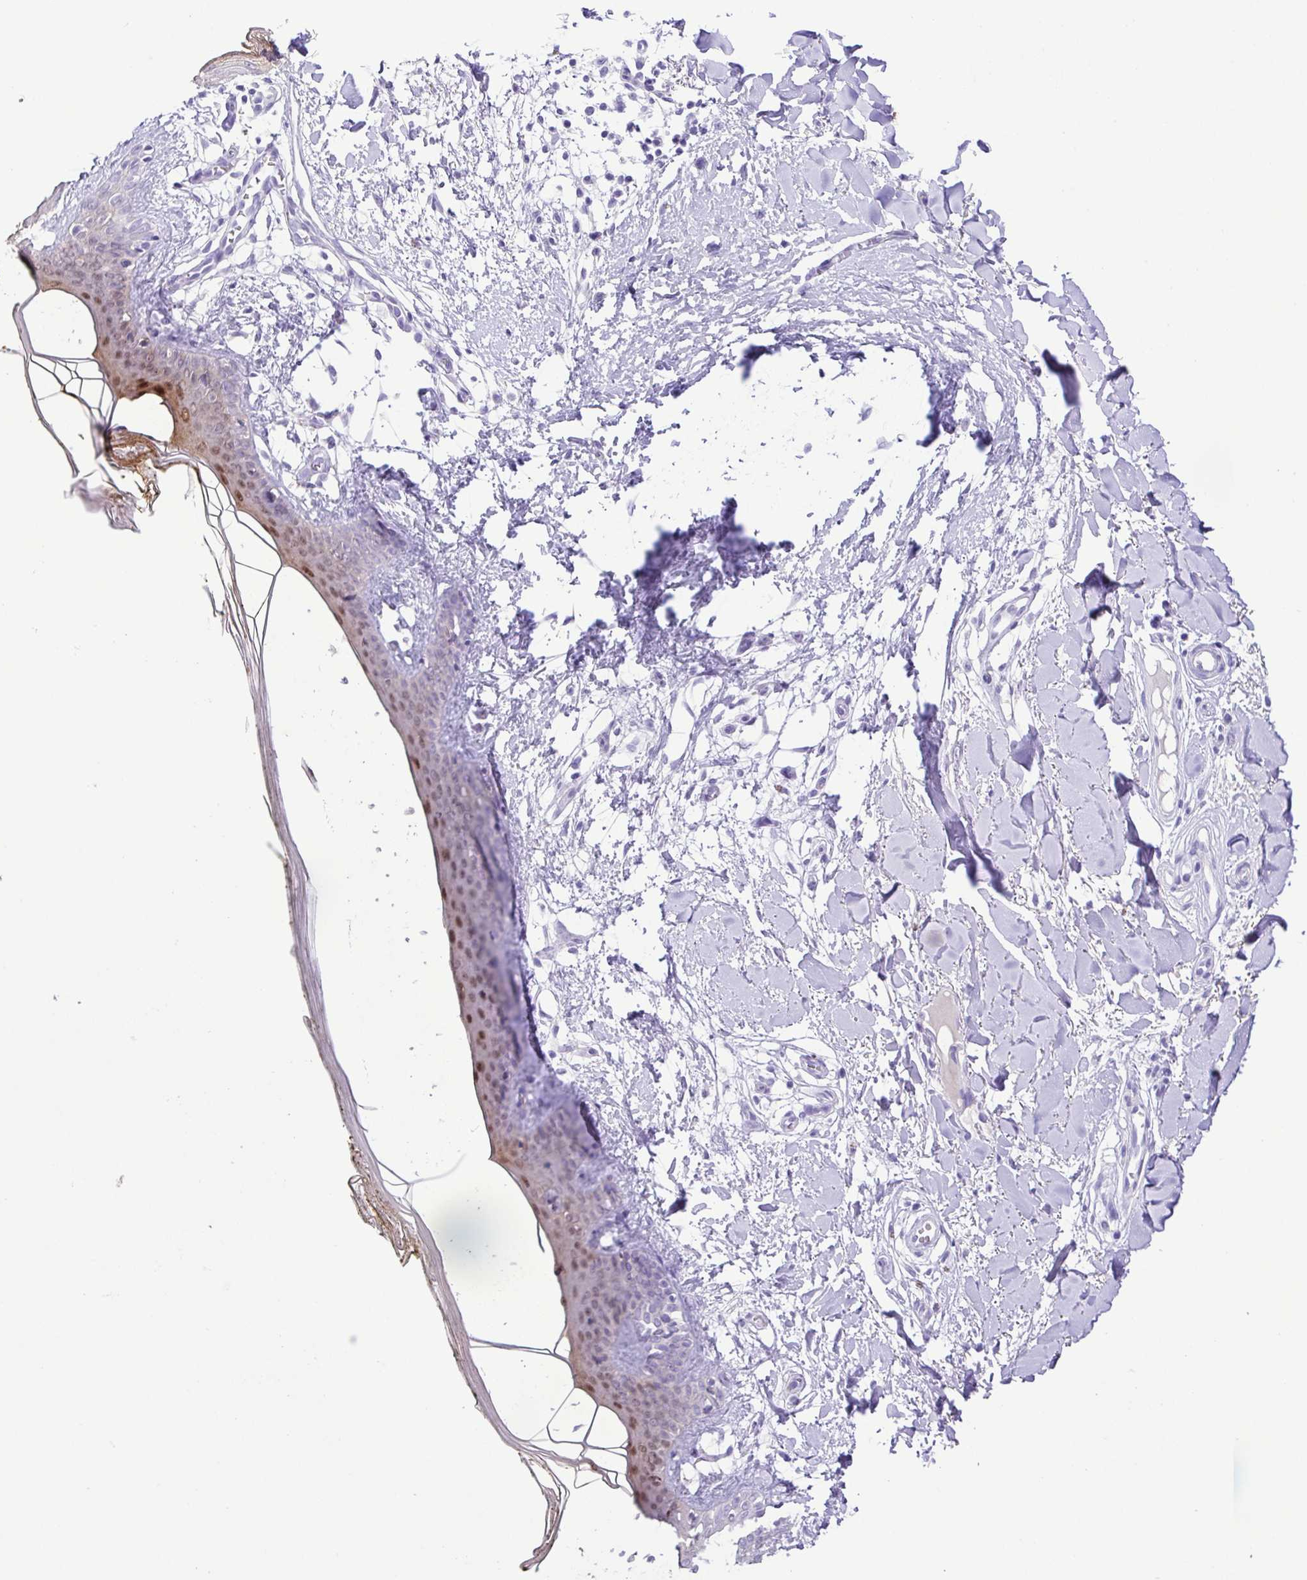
{"staining": {"intensity": "negative", "quantity": "none", "location": "none"}, "tissue": "skin", "cell_type": "Fibroblasts", "image_type": "normal", "snomed": [{"axis": "morphology", "description": "Normal tissue, NOS"}, {"axis": "topography", "description": "Skin"}], "caption": "An immunohistochemistry photomicrograph of benign skin is shown. There is no staining in fibroblasts of skin. The staining was performed using DAB (3,3'-diaminobenzidine) to visualize the protein expression in brown, while the nuclei were stained in blue with hematoxylin (Magnification: 20x).", "gene": "CASP14", "patient": {"sex": "female", "age": 34}}